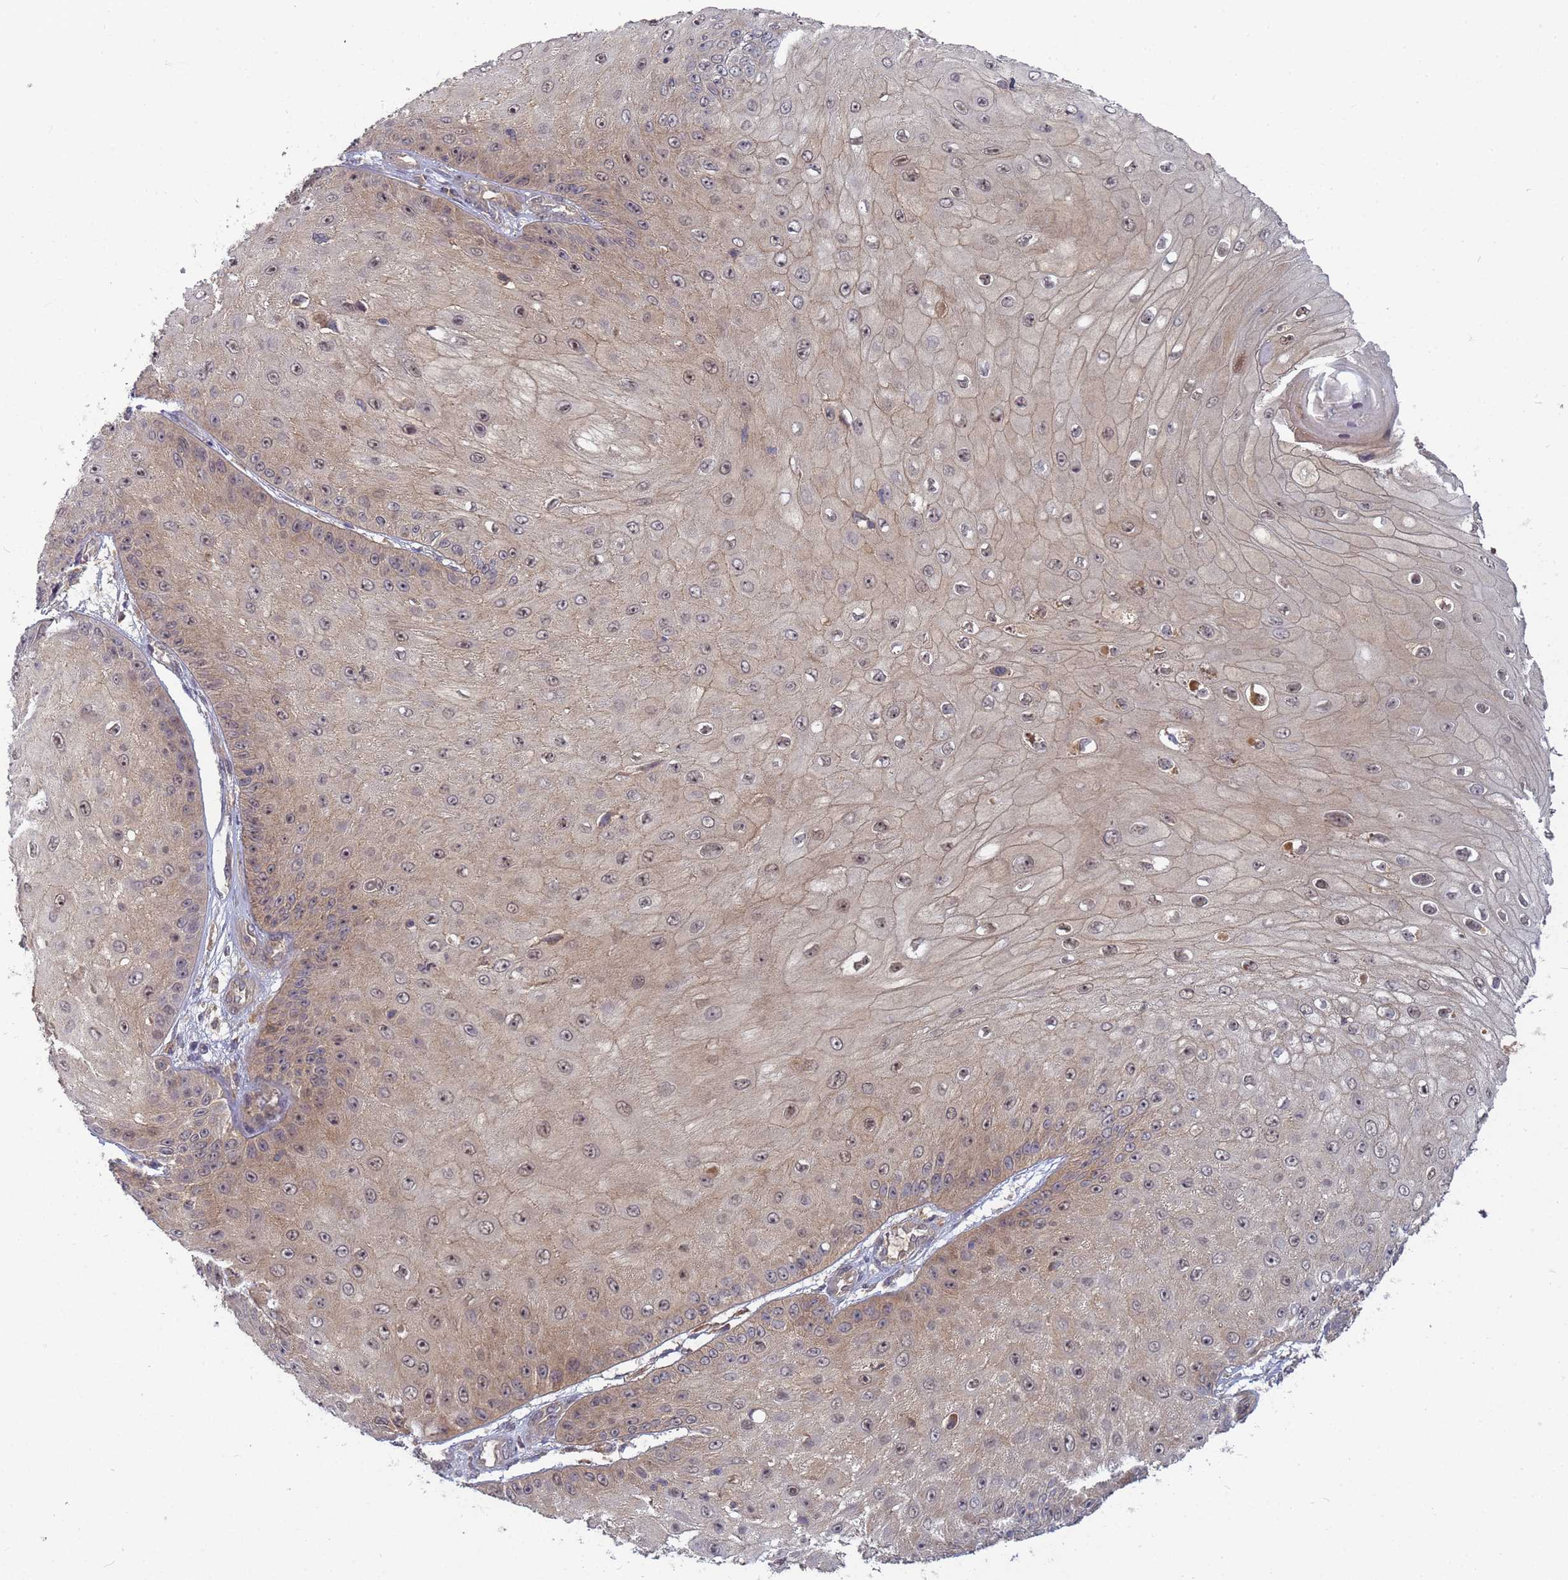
{"staining": {"intensity": "weak", "quantity": ">75%", "location": "cytoplasmic/membranous,nuclear"}, "tissue": "skin cancer", "cell_type": "Tumor cells", "image_type": "cancer", "snomed": [{"axis": "morphology", "description": "Squamous cell carcinoma, NOS"}, {"axis": "topography", "description": "Skin"}], "caption": "Skin cancer was stained to show a protein in brown. There is low levels of weak cytoplasmic/membranous and nuclear positivity in about >75% of tumor cells. The staining was performed using DAB (3,3'-diaminobenzidine) to visualize the protein expression in brown, while the nuclei were stained in blue with hematoxylin (Magnification: 20x).", "gene": "SHARPIN", "patient": {"sex": "male", "age": 70}}